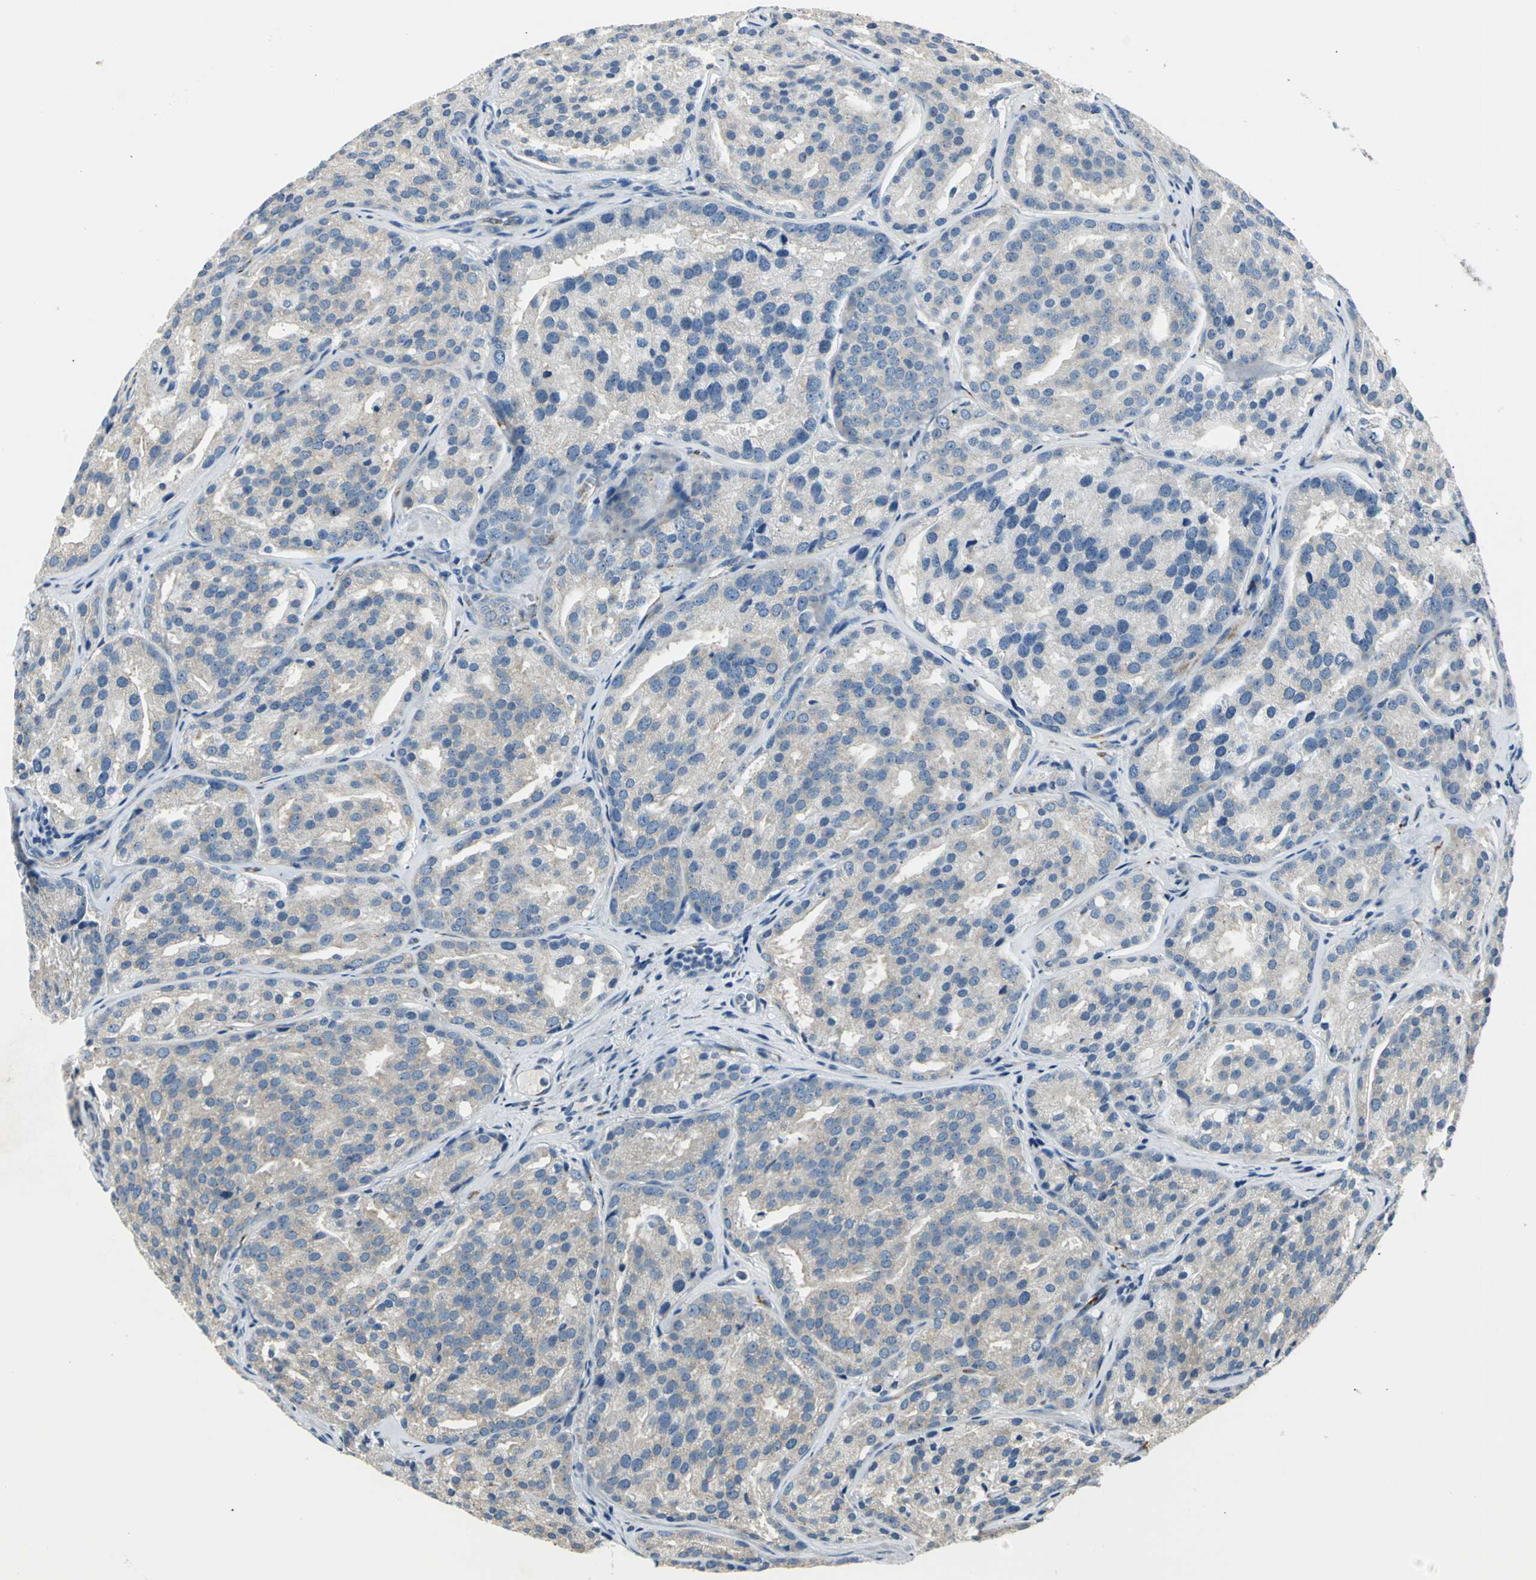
{"staining": {"intensity": "weak", "quantity": "25%-75%", "location": "cytoplasmic/membranous"}, "tissue": "prostate cancer", "cell_type": "Tumor cells", "image_type": "cancer", "snomed": [{"axis": "morphology", "description": "Adenocarcinoma, High grade"}, {"axis": "topography", "description": "Prostate"}], "caption": "Prostate high-grade adenocarcinoma stained with a protein marker reveals weak staining in tumor cells.", "gene": "B3GNT2", "patient": {"sex": "male", "age": 64}}